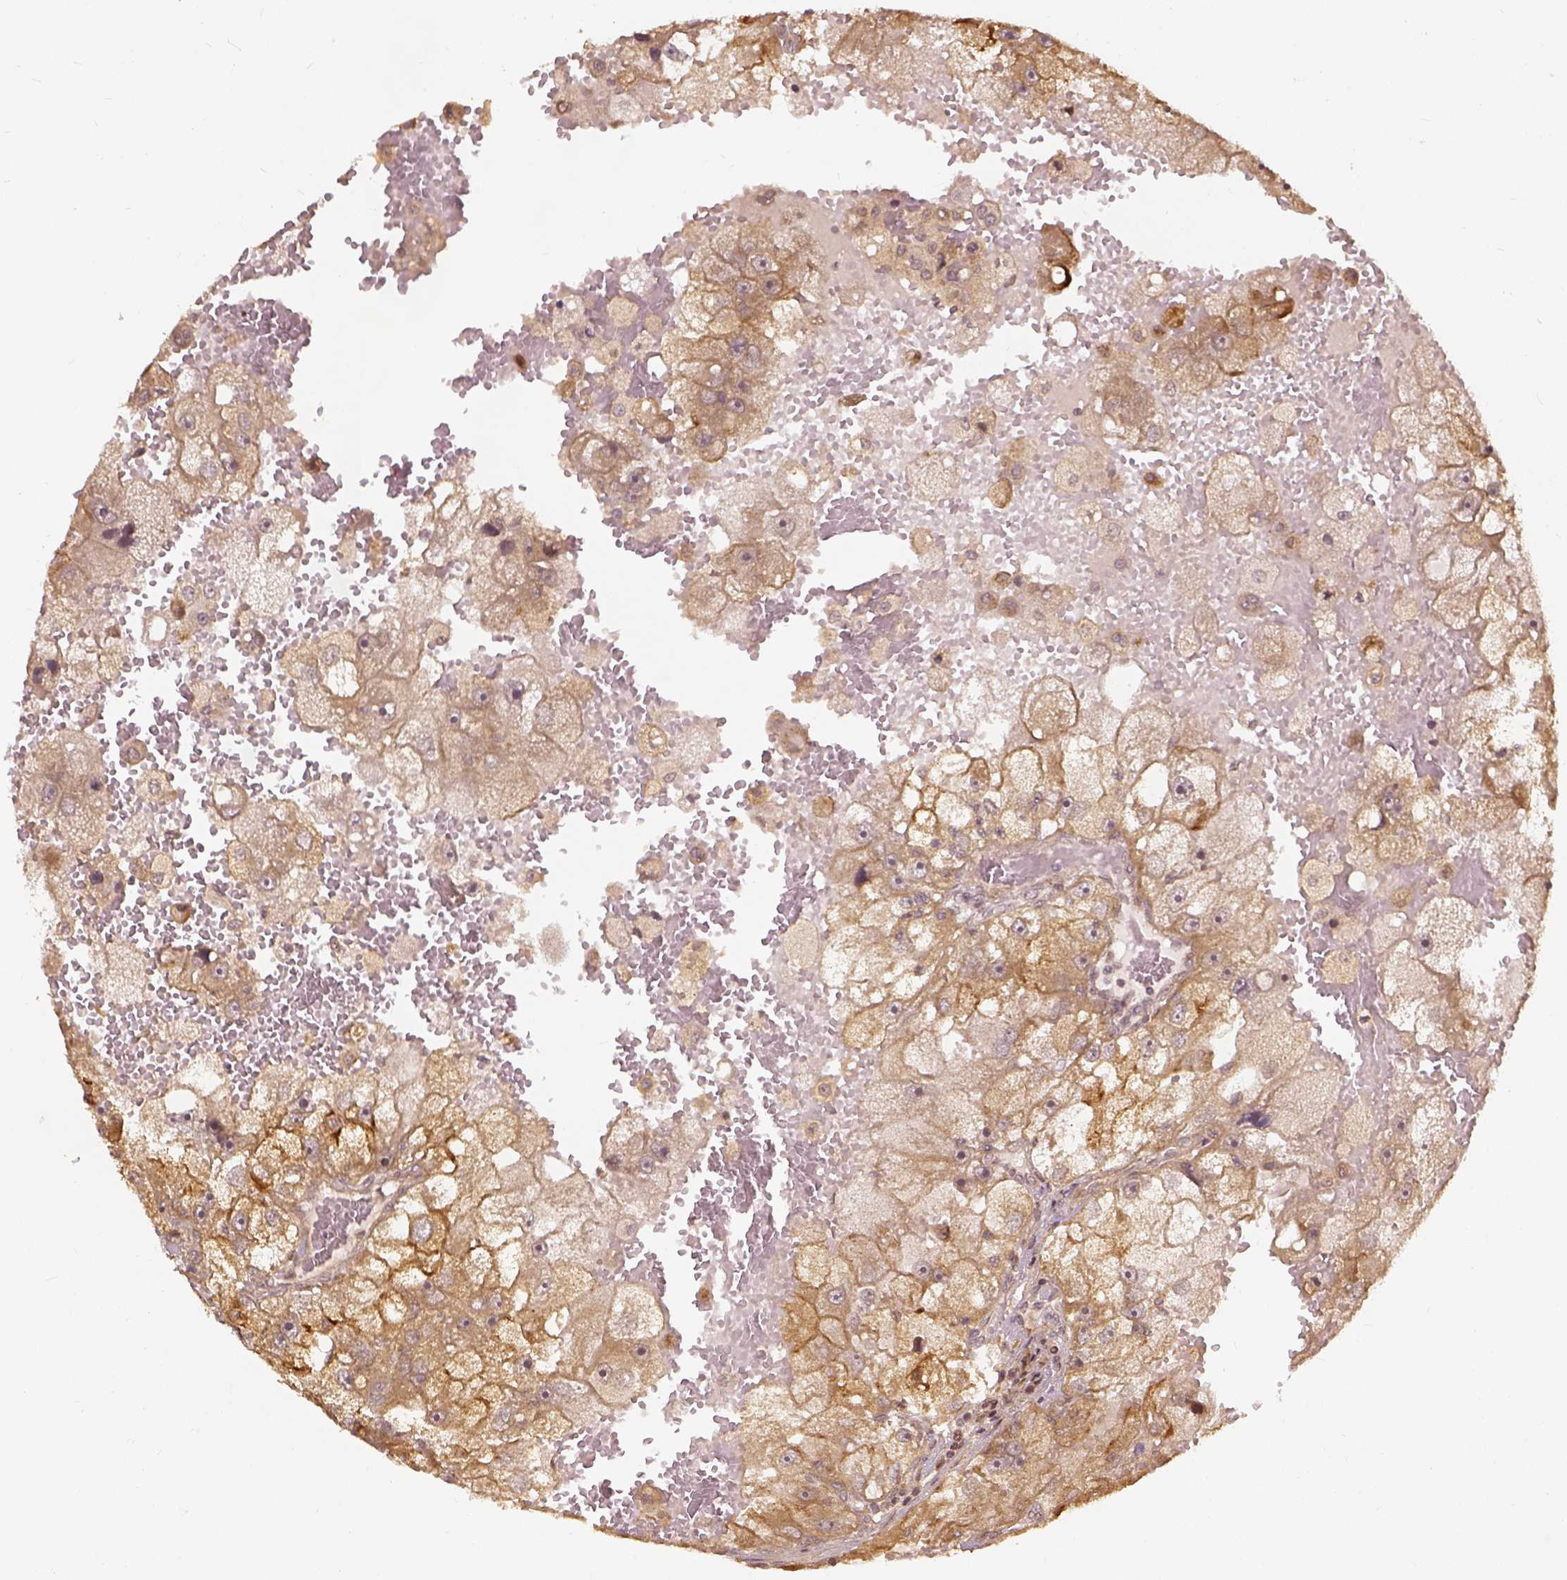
{"staining": {"intensity": "moderate", "quantity": ">75%", "location": "cytoplasmic/membranous"}, "tissue": "renal cancer", "cell_type": "Tumor cells", "image_type": "cancer", "snomed": [{"axis": "morphology", "description": "Adenocarcinoma, NOS"}, {"axis": "topography", "description": "Kidney"}], "caption": "High-power microscopy captured an immunohistochemistry photomicrograph of renal adenocarcinoma, revealing moderate cytoplasmic/membranous expression in approximately >75% of tumor cells.", "gene": "VEGFA", "patient": {"sex": "male", "age": 63}}